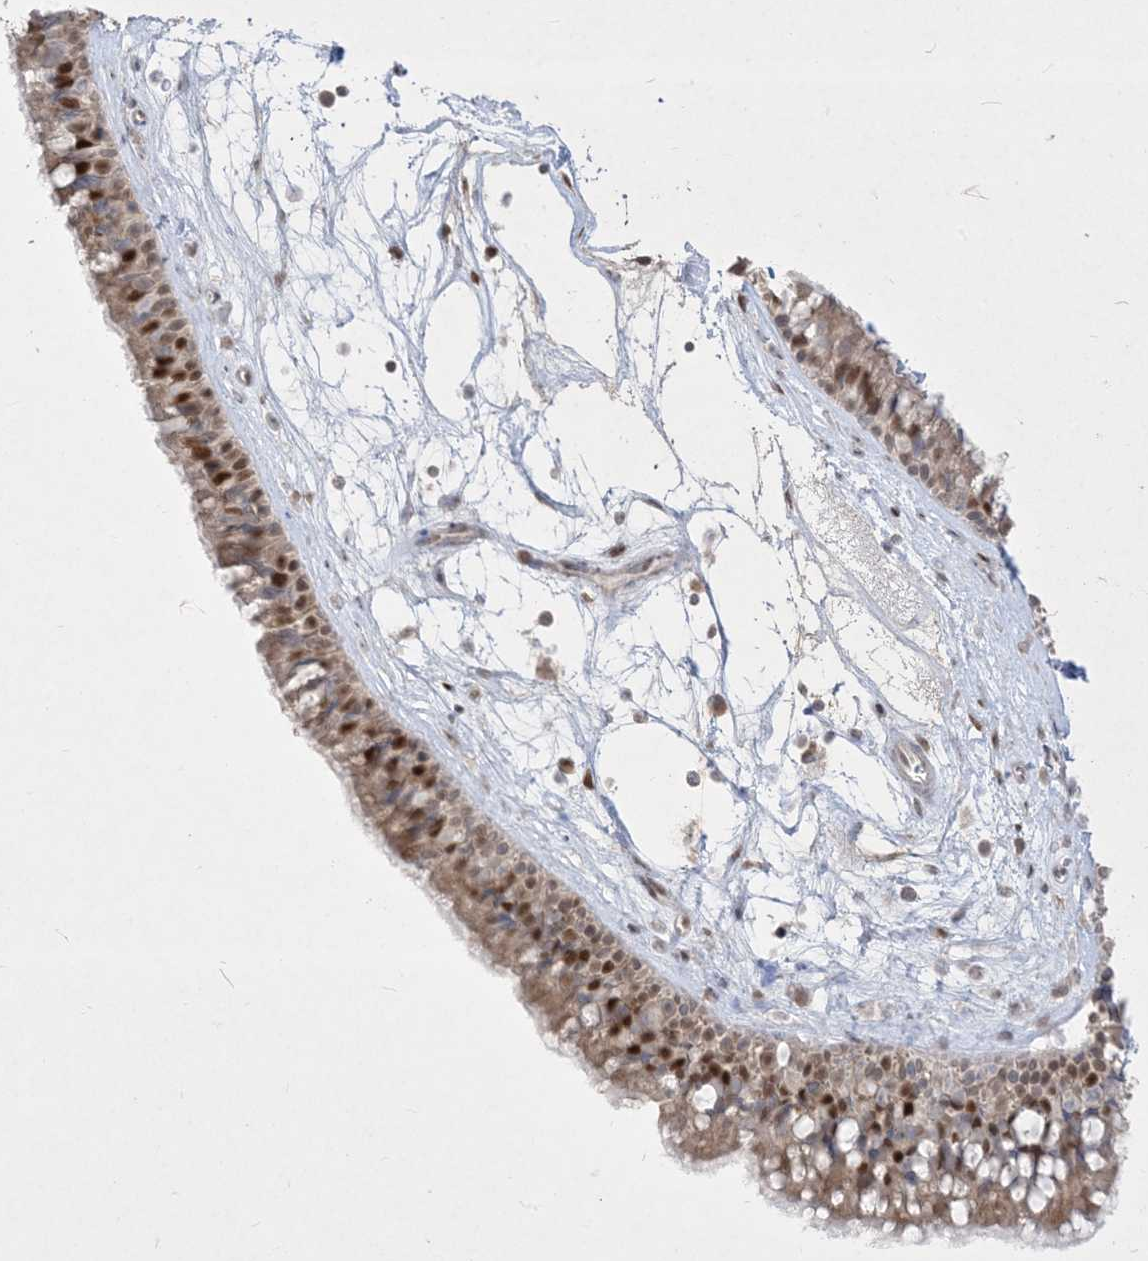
{"staining": {"intensity": "strong", "quantity": "25%-75%", "location": "nuclear"}, "tissue": "nasopharynx", "cell_type": "Respiratory epithelial cells", "image_type": "normal", "snomed": [{"axis": "morphology", "description": "Normal tissue, NOS"}, {"axis": "topography", "description": "Nasopharynx"}], "caption": "This micrograph displays unremarkable nasopharynx stained with IHC to label a protein in brown. The nuclear of respiratory epithelial cells show strong positivity for the protein. Nuclei are counter-stained blue.", "gene": "BHLHE40", "patient": {"sex": "male", "age": 64}}